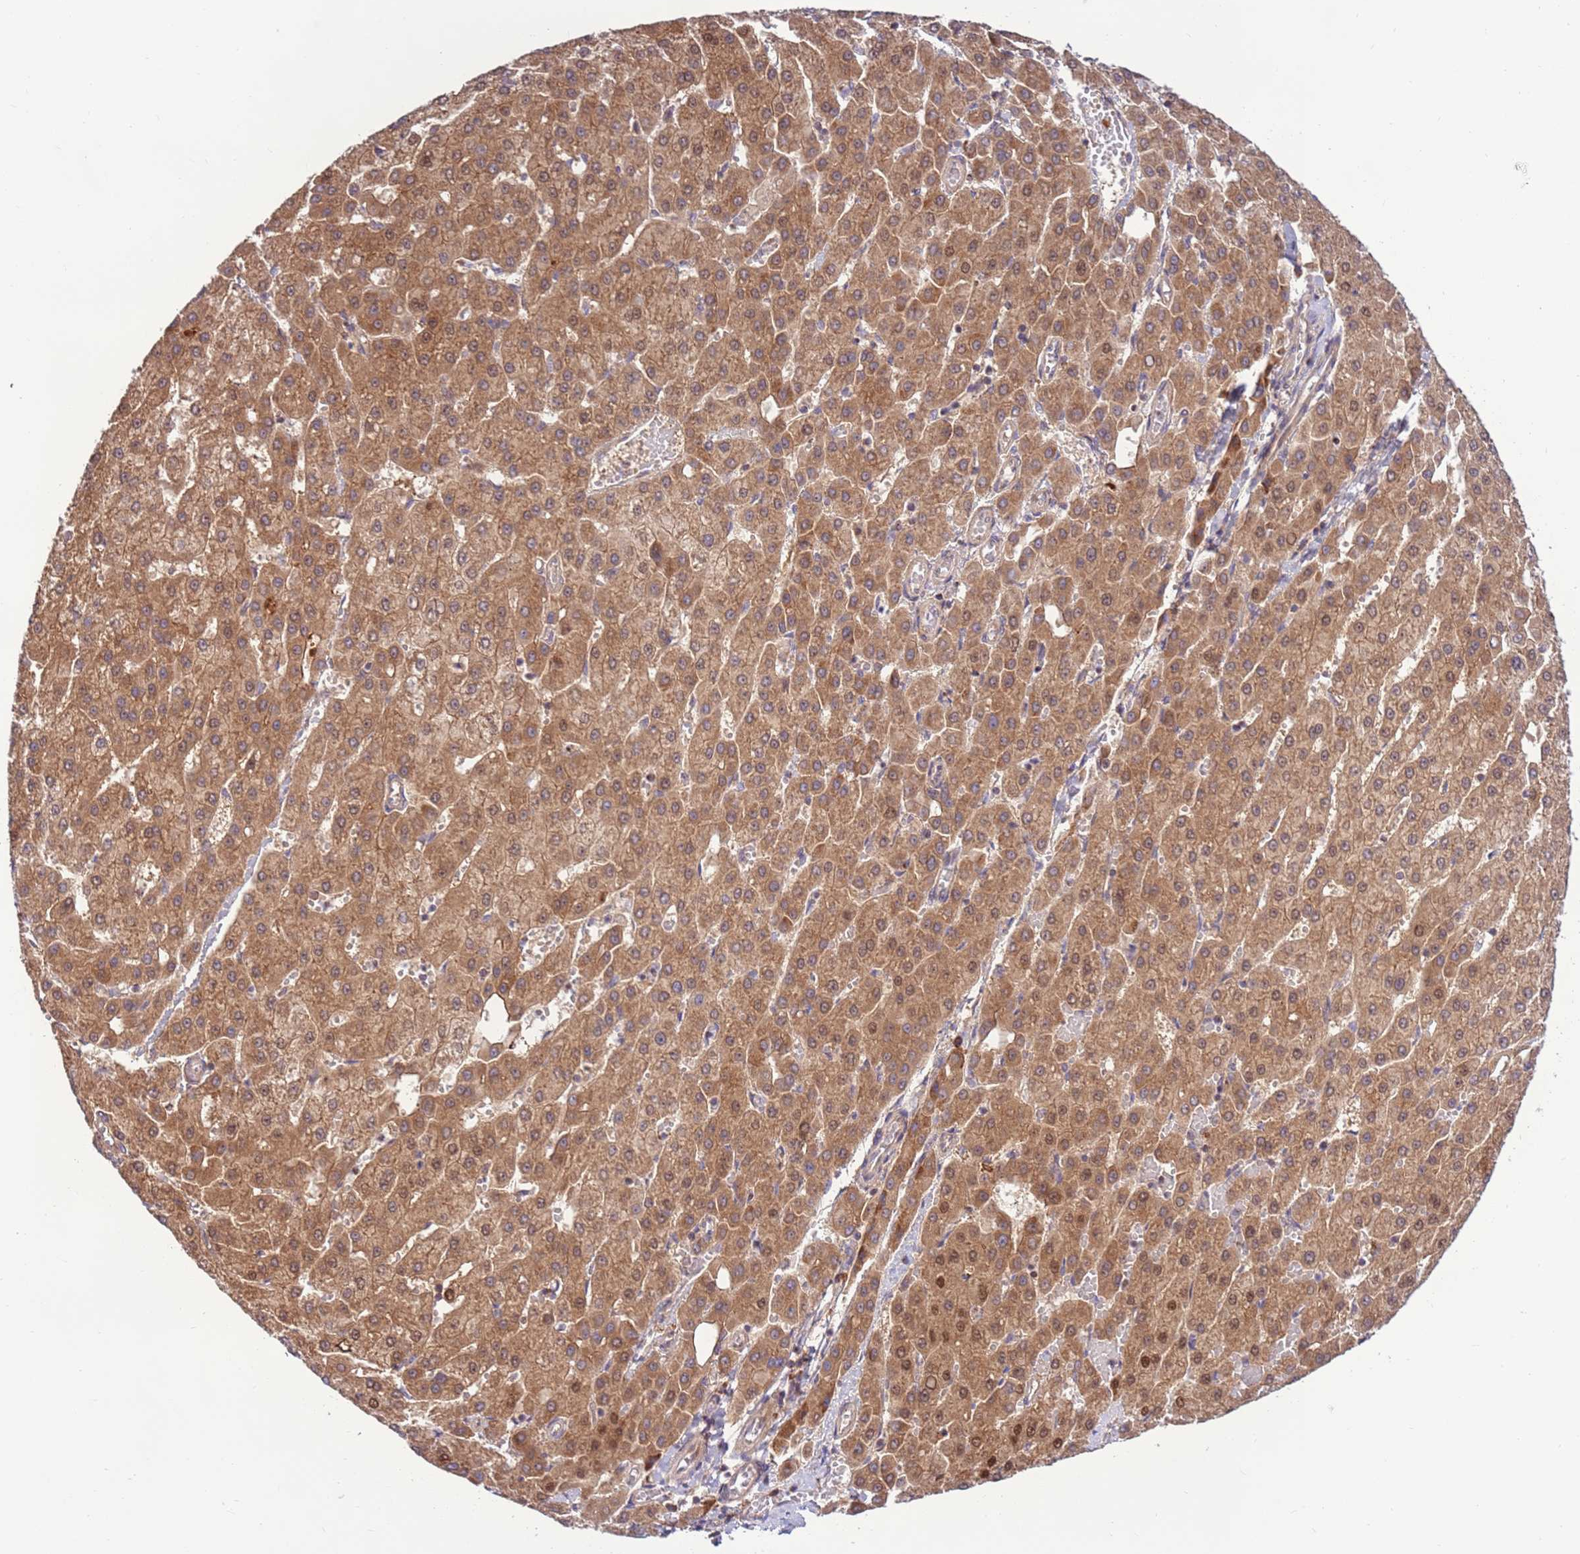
{"staining": {"intensity": "moderate", "quantity": ">75%", "location": "cytoplasmic/membranous"}, "tissue": "liver cancer", "cell_type": "Tumor cells", "image_type": "cancer", "snomed": [{"axis": "morphology", "description": "Carcinoma, Hepatocellular, NOS"}, {"axis": "topography", "description": "Liver"}], "caption": "Hepatocellular carcinoma (liver) stained with IHC exhibits moderate cytoplasmic/membranous staining in about >75% of tumor cells. (IHC, brightfield microscopy, high magnification).", "gene": "DDX19B", "patient": {"sex": "male", "age": 47}}